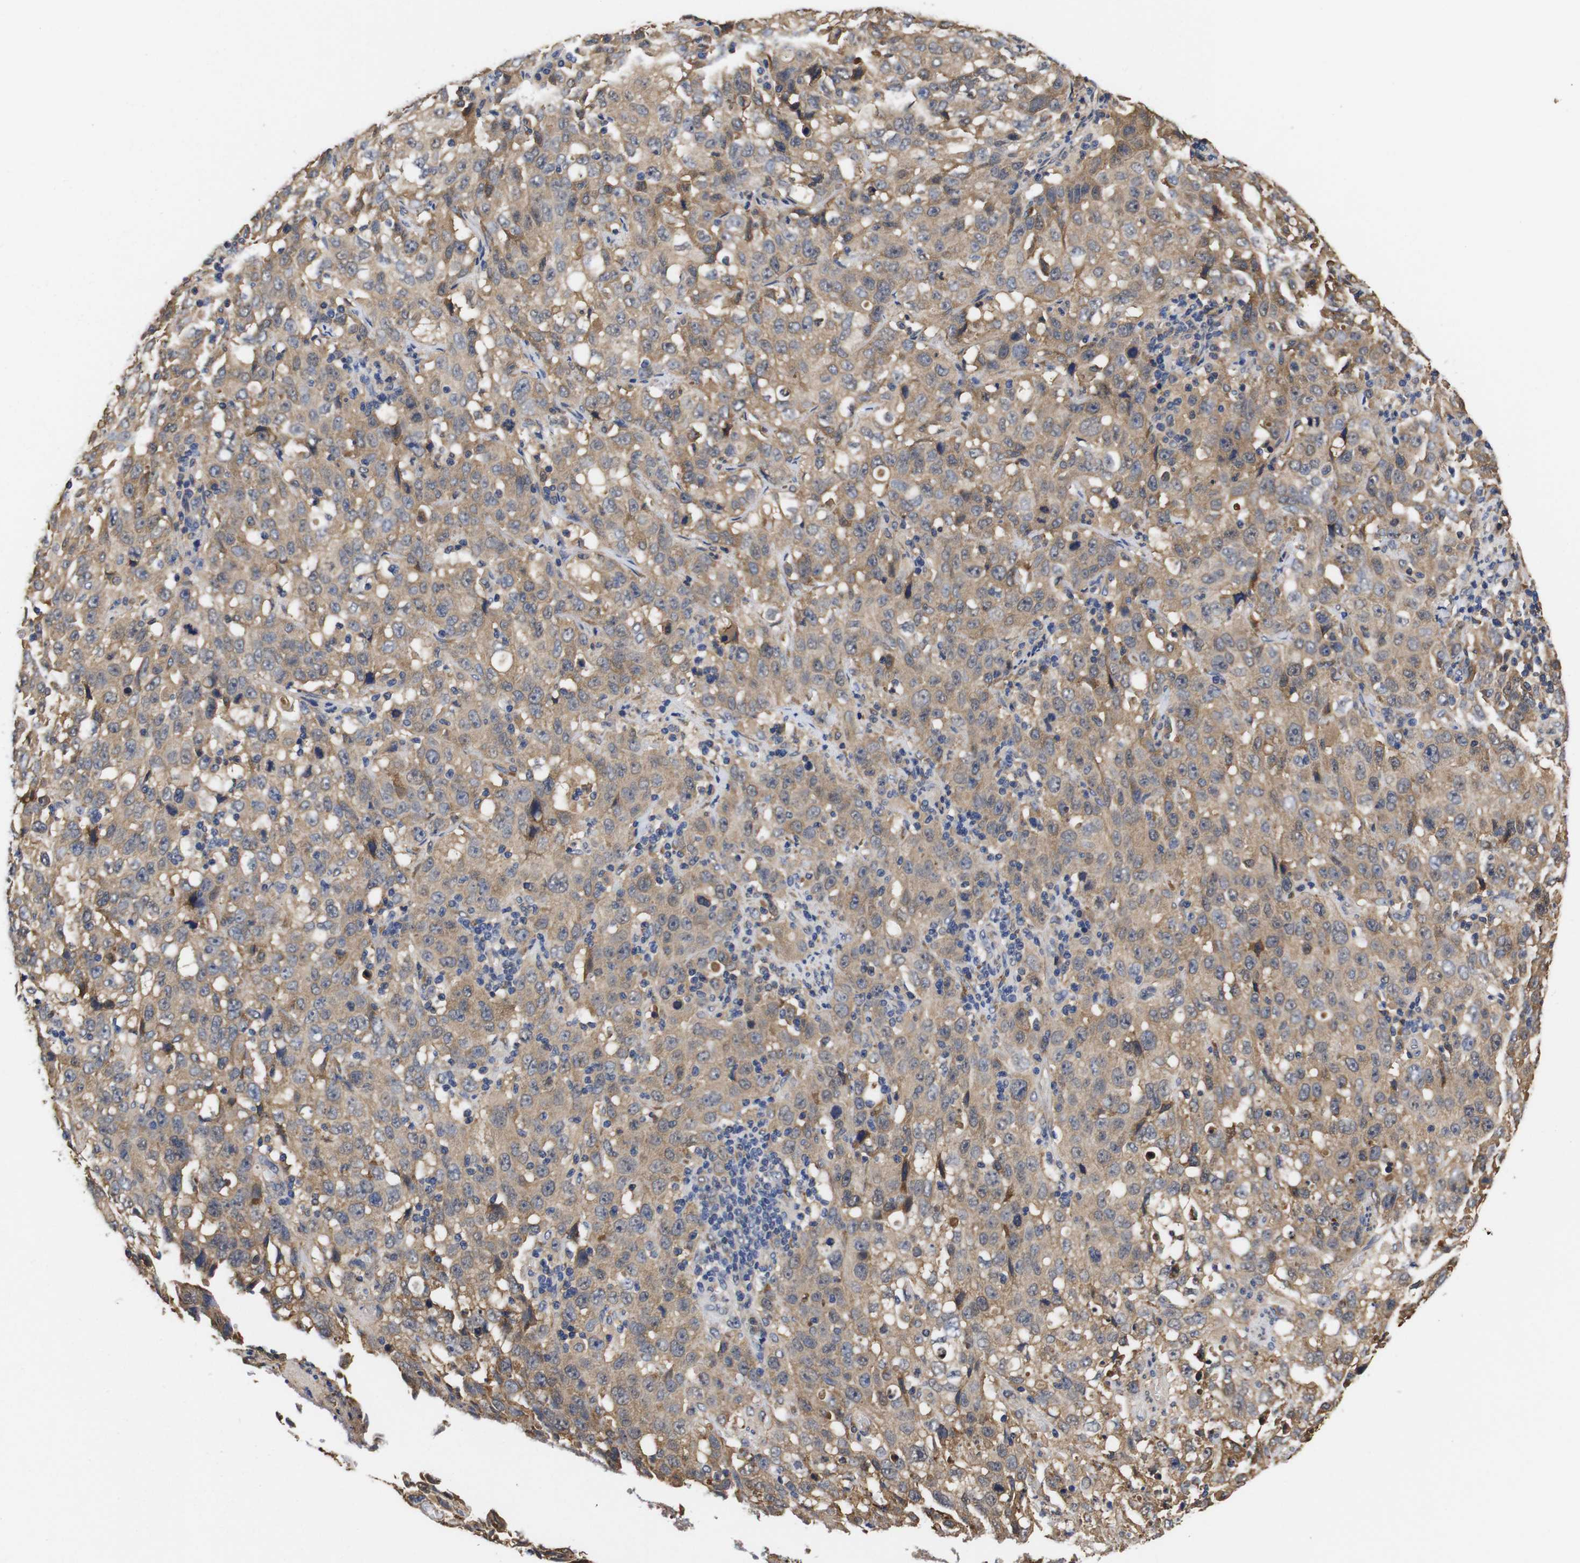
{"staining": {"intensity": "moderate", "quantity": ">75%", "location": "cytoplasmic/membranous"}, "tissue": "stomach cancer", "cell_type": "Tumor cells", "image_type": "cancer", "snomed": [{"axis": "morphology", "description": "Normal tissue, NOS"}, {"axis": "morphology", "description": "Adenocarcinoma, NOS"}, {"axis": "topography", "description": "Stomach"}], "caption": "IHC of stomach cancer demonstrates medium levels of moderate cytoplasmic/membranous staining in approximately >75% of tumor cells.", "gene": "LRRCC1", "patient": {"sex": "male", "age": 48}}